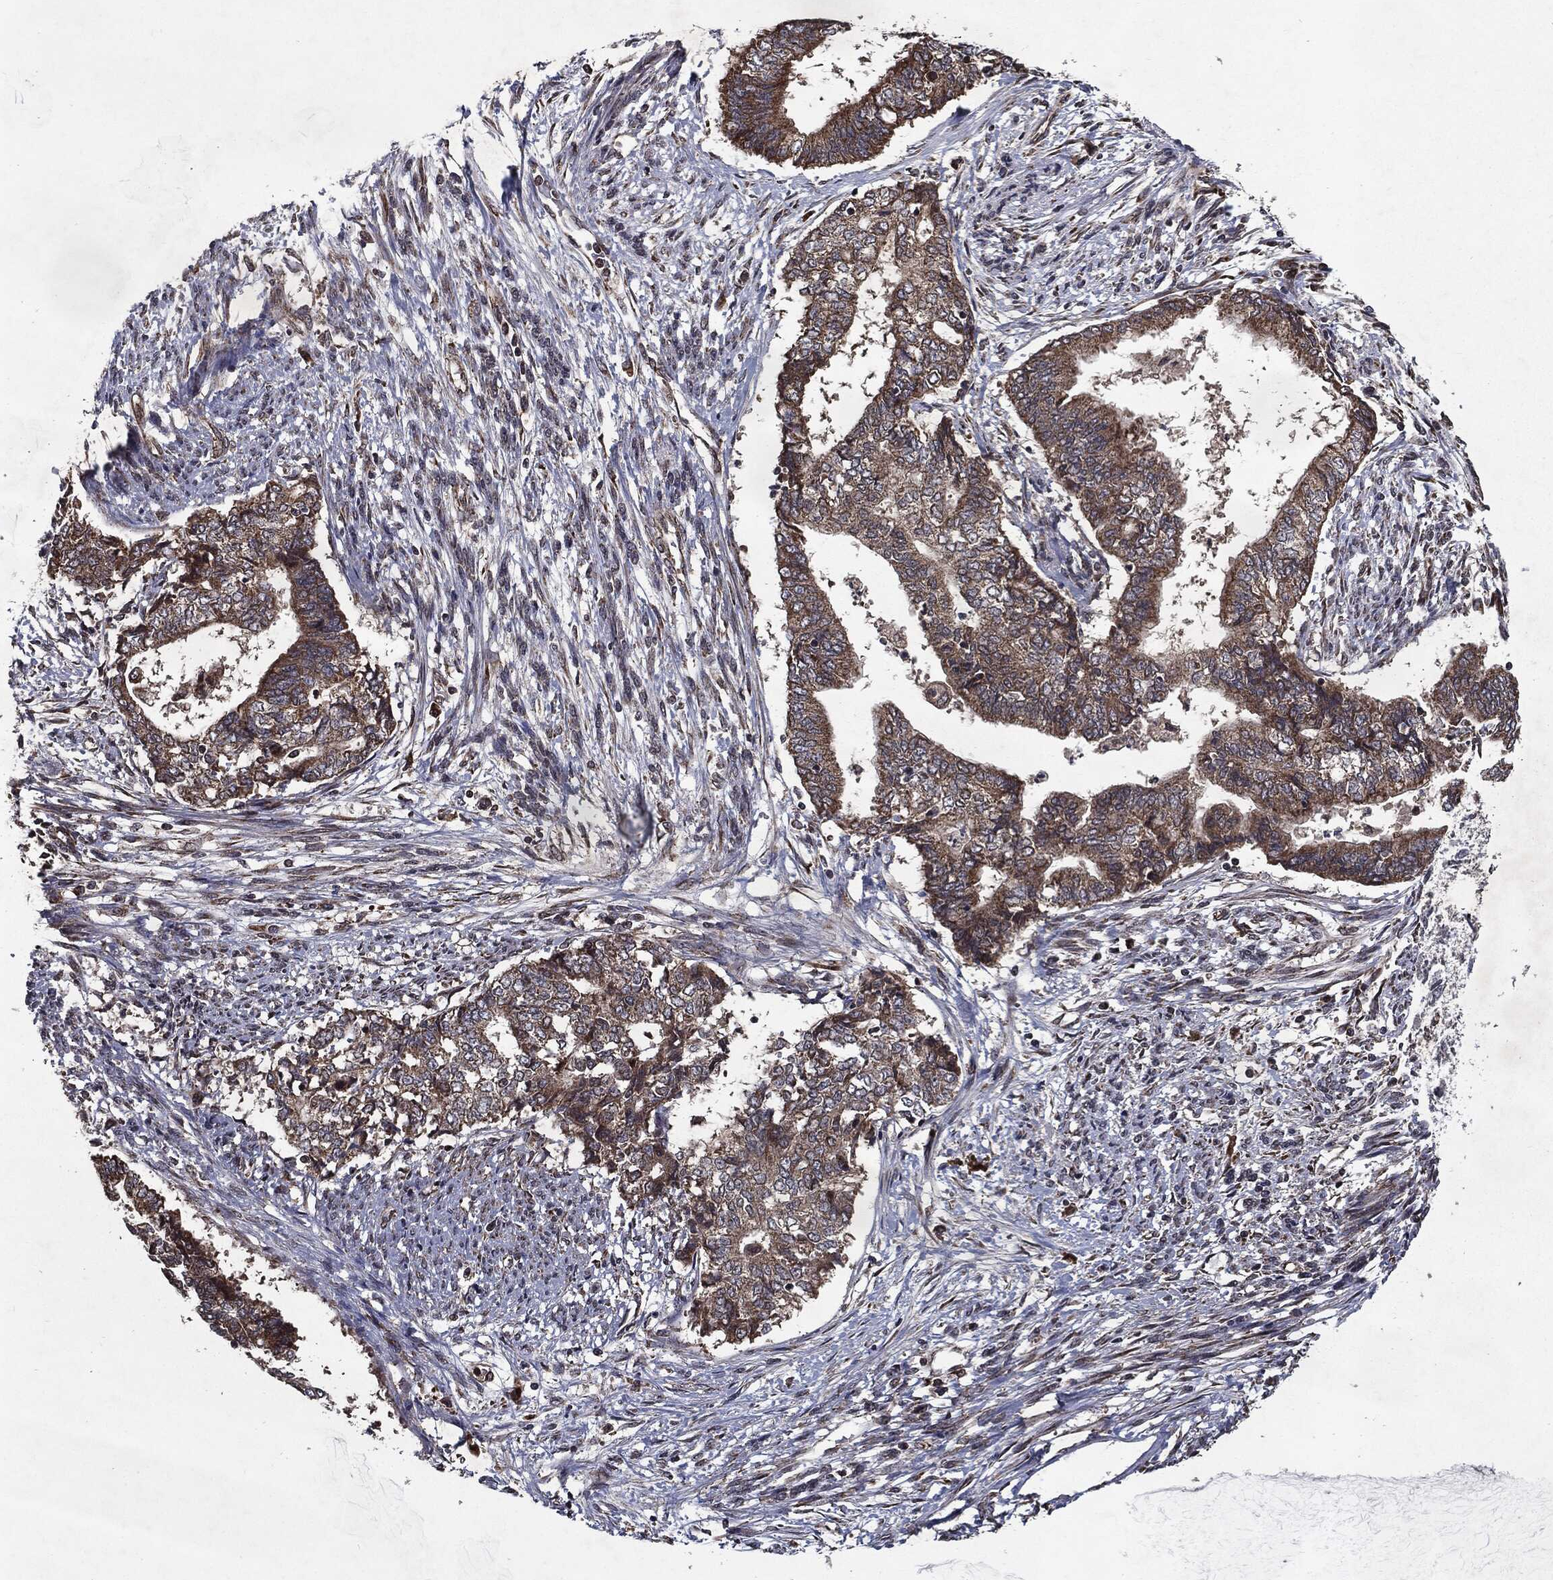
{"staining": {"intensity": "strong", "quantity": "25%-75%", "location": "cytoplasmic/membranous"}, "tissue": "endometrial cancer", "cell_type": "Tumor cells", "image_type": "cancer", "snomed": [{"axis": "morphology", "description": "Adenocarcinoma, NOS"}, {"axis": "topography", "description": "Endometrium"}], "caption": "The histopathology image reveals staining of endometrial cancer (adenocarcinoma), revealing strong cytoplasmic/membranous protein expression (brown color) within tumor cells.", "gene": "HDAC5", "patient": {"sex": "female", "age": 65}}